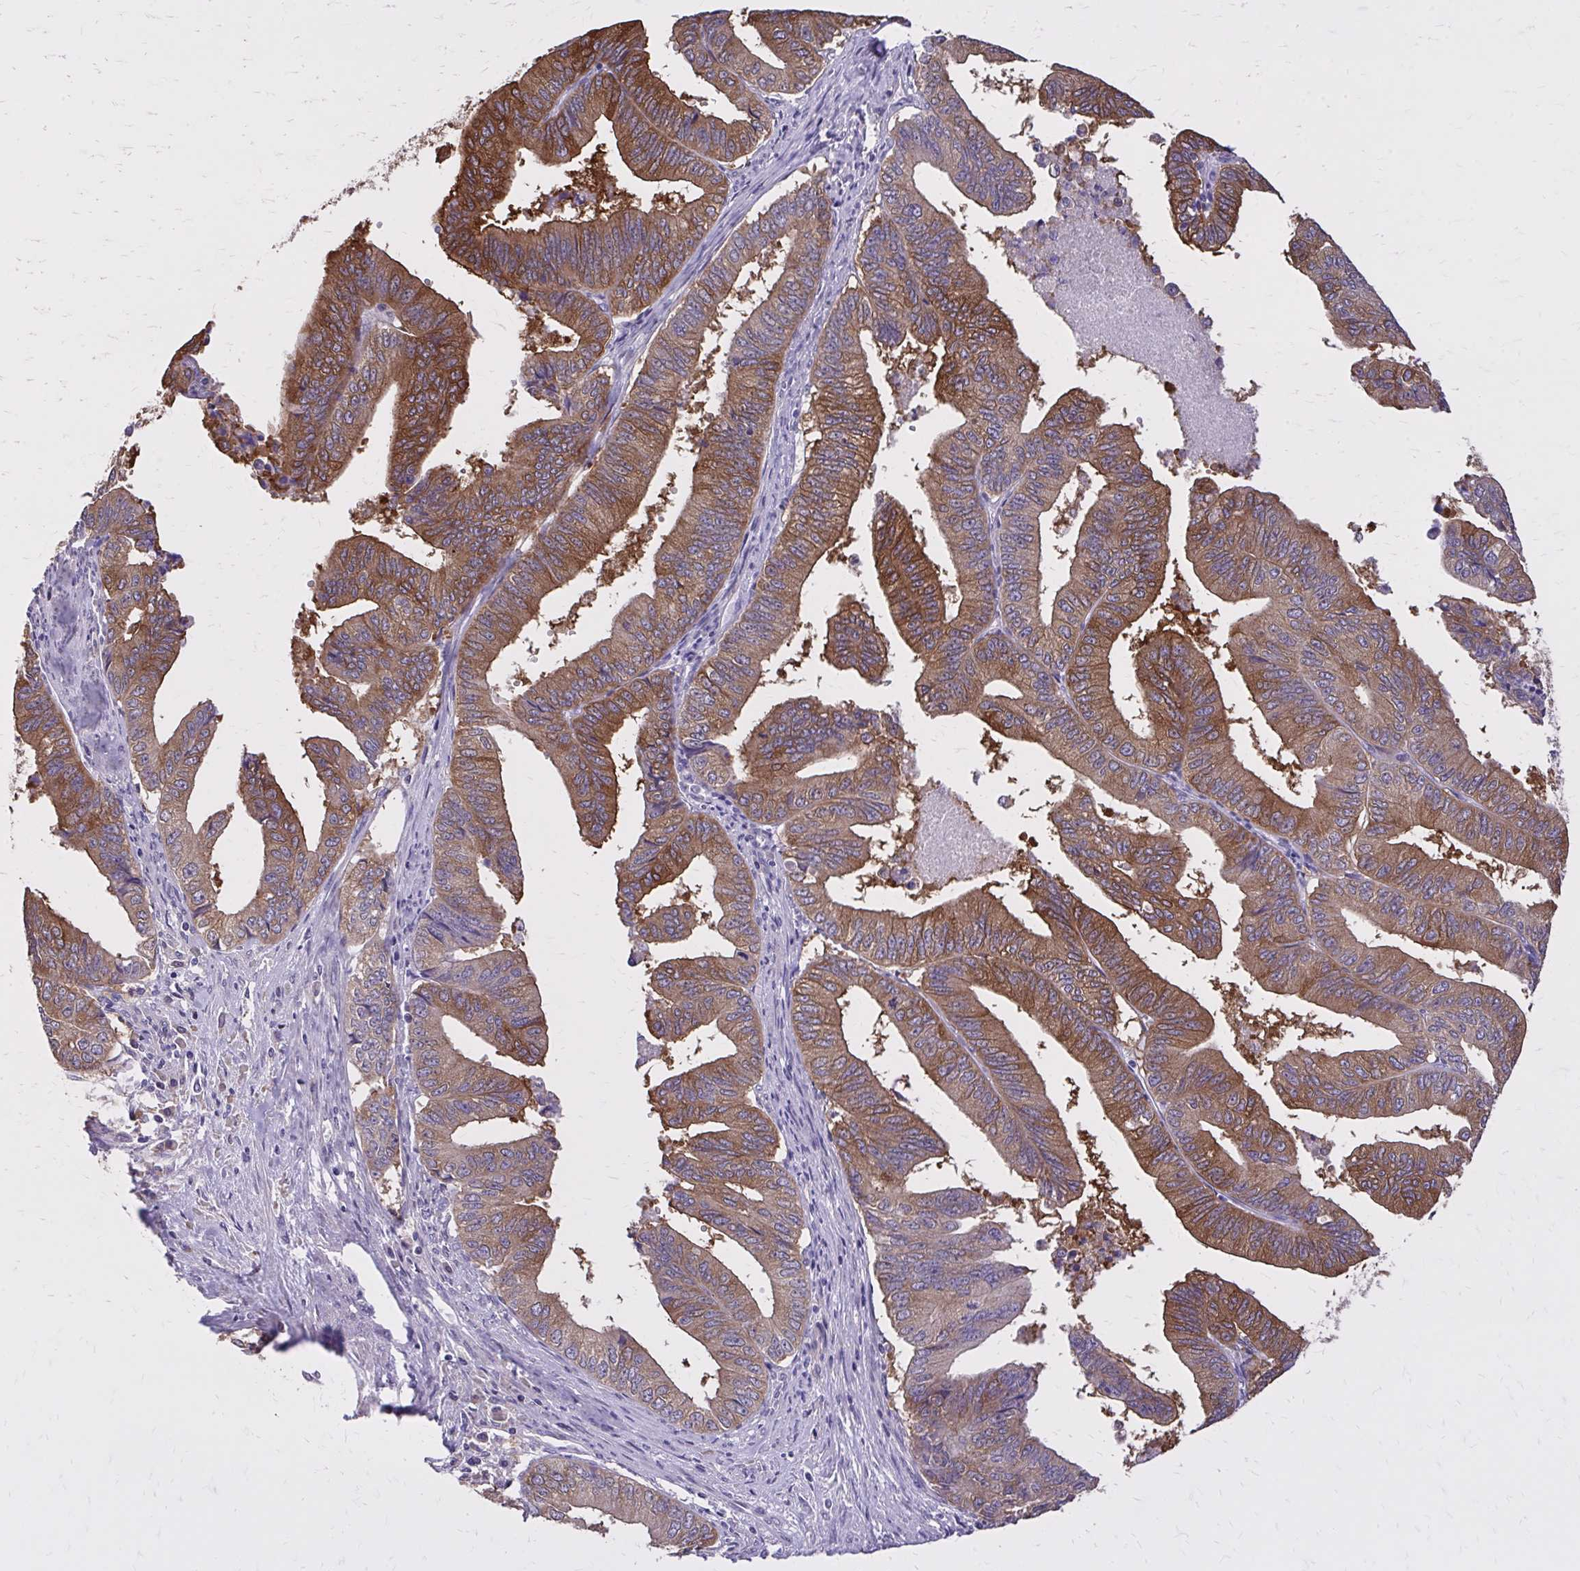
{"staining": {"intensity": "strong", "quantity": "25%-75%", "location": "cytoplasmic/membranous"}, "tissue": "endometrial cancer", "cell_type": "Tumor cells", "image_type": "cancer", "snomed": [{"axis": "morphology", "description": "Adenocarcinoma, NOS"}, {"axis": "topography", "description": "Endometrium"}], "caption": "Immunohistochemical staining of endometrial adenocarcinoma displays high levels of strong cytoplasmic/membranous staining in about 25%-75% of tumor cells. (DAB IHC with brightfield microscopy, high magnification).", "gene": "EPB41L1", "patient": {"sex": "female", "age": 65}}